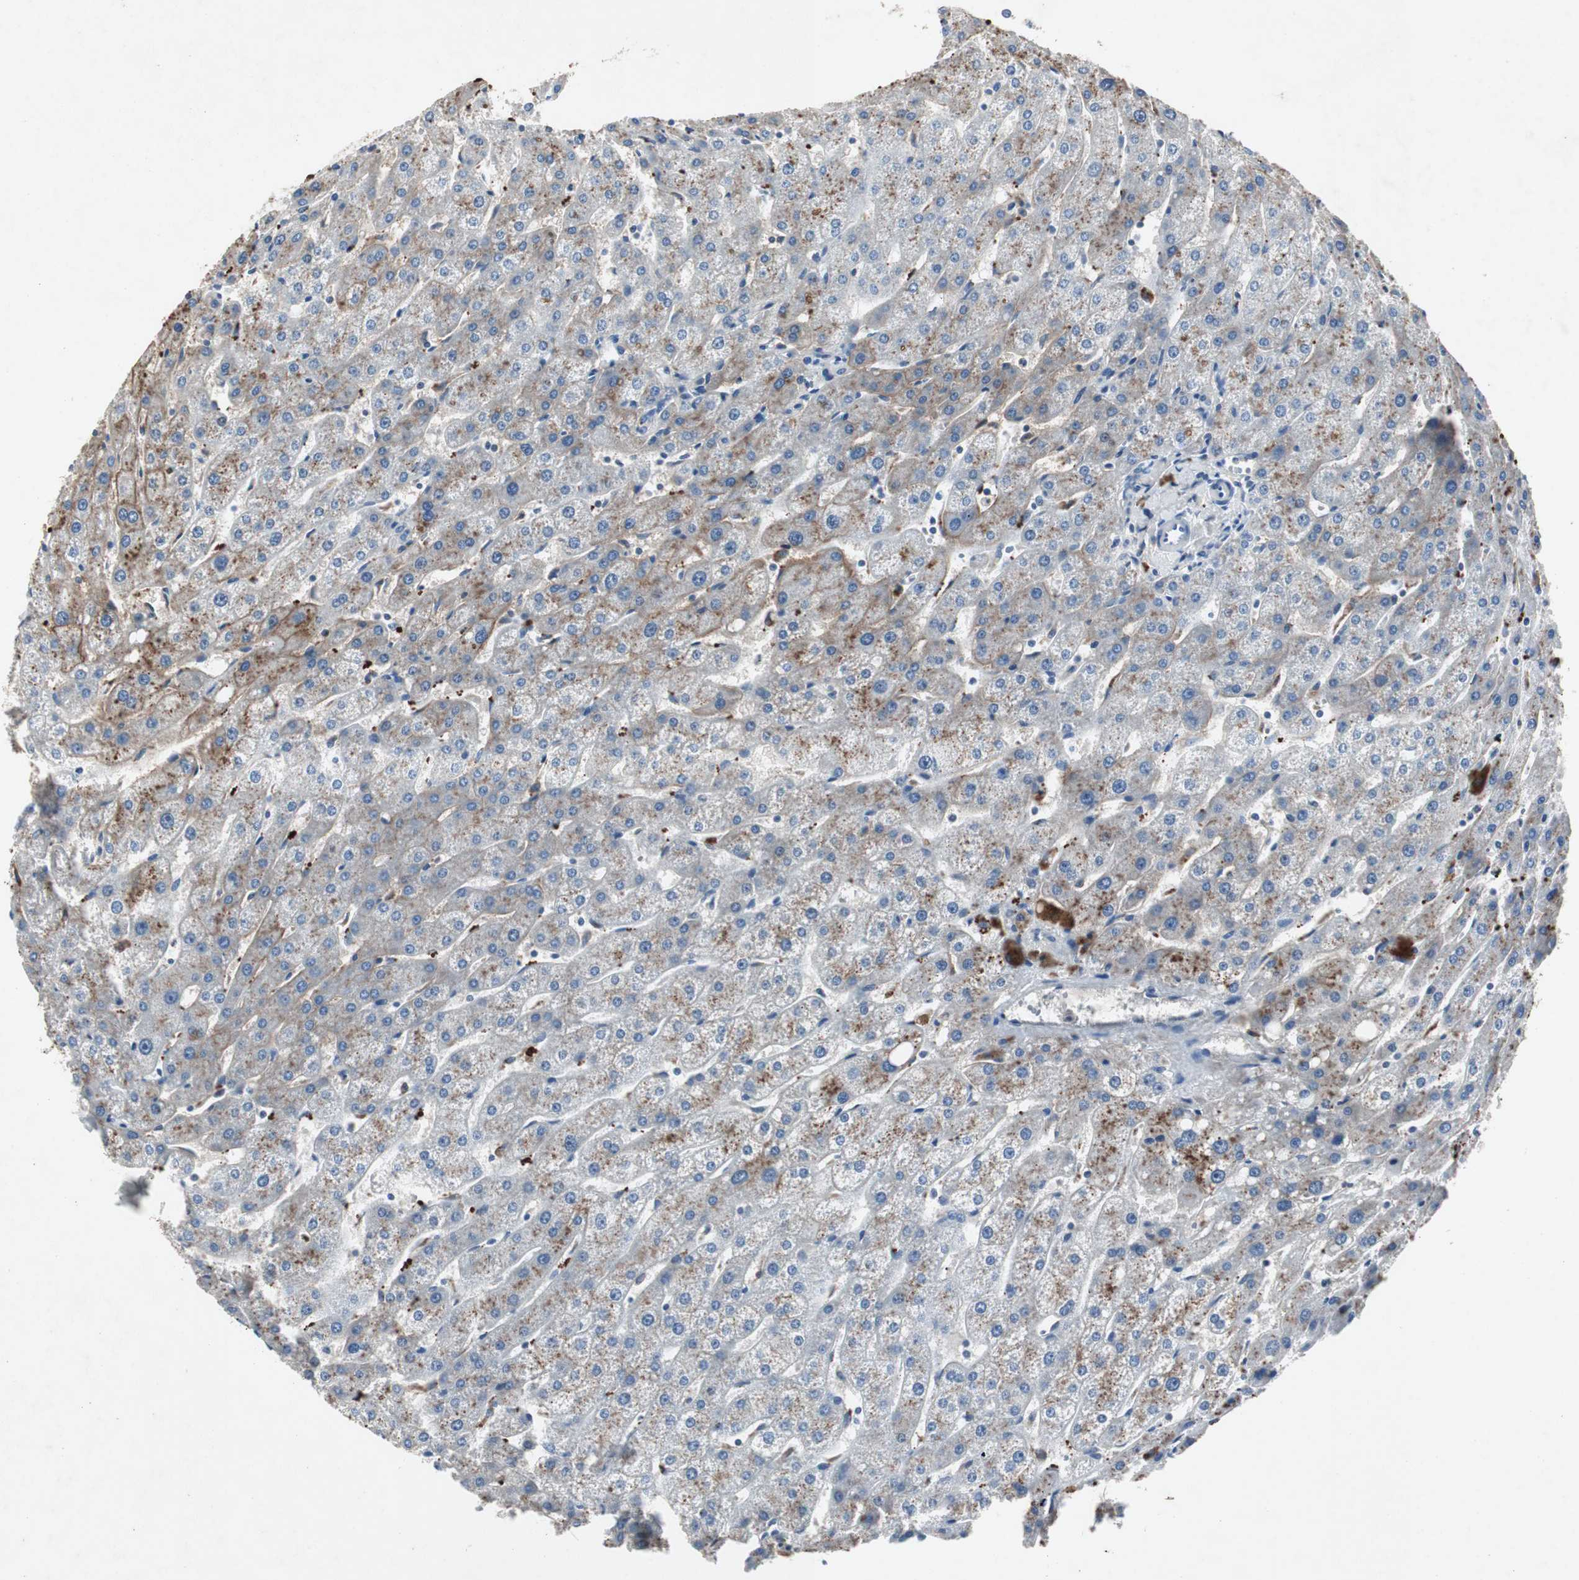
{"staining": {"intensity": "negative", "quantity": "none", "location": "none"}, "tissue": "liver", "cell_type": "Cholangiocytes", "image_type": "normal", "snomed": [{"axis": "morphology", "description": "Normal tissue, NOS"}, {"axis": "topography", "description": "Liver"}], "caption": "An immunohistochemistry (IHC) image of benign liver is shown. There is no staining in cholangiocytes of liver.", "gene": "ADNP2", "patient": {"sex": "male", "age": 67}}